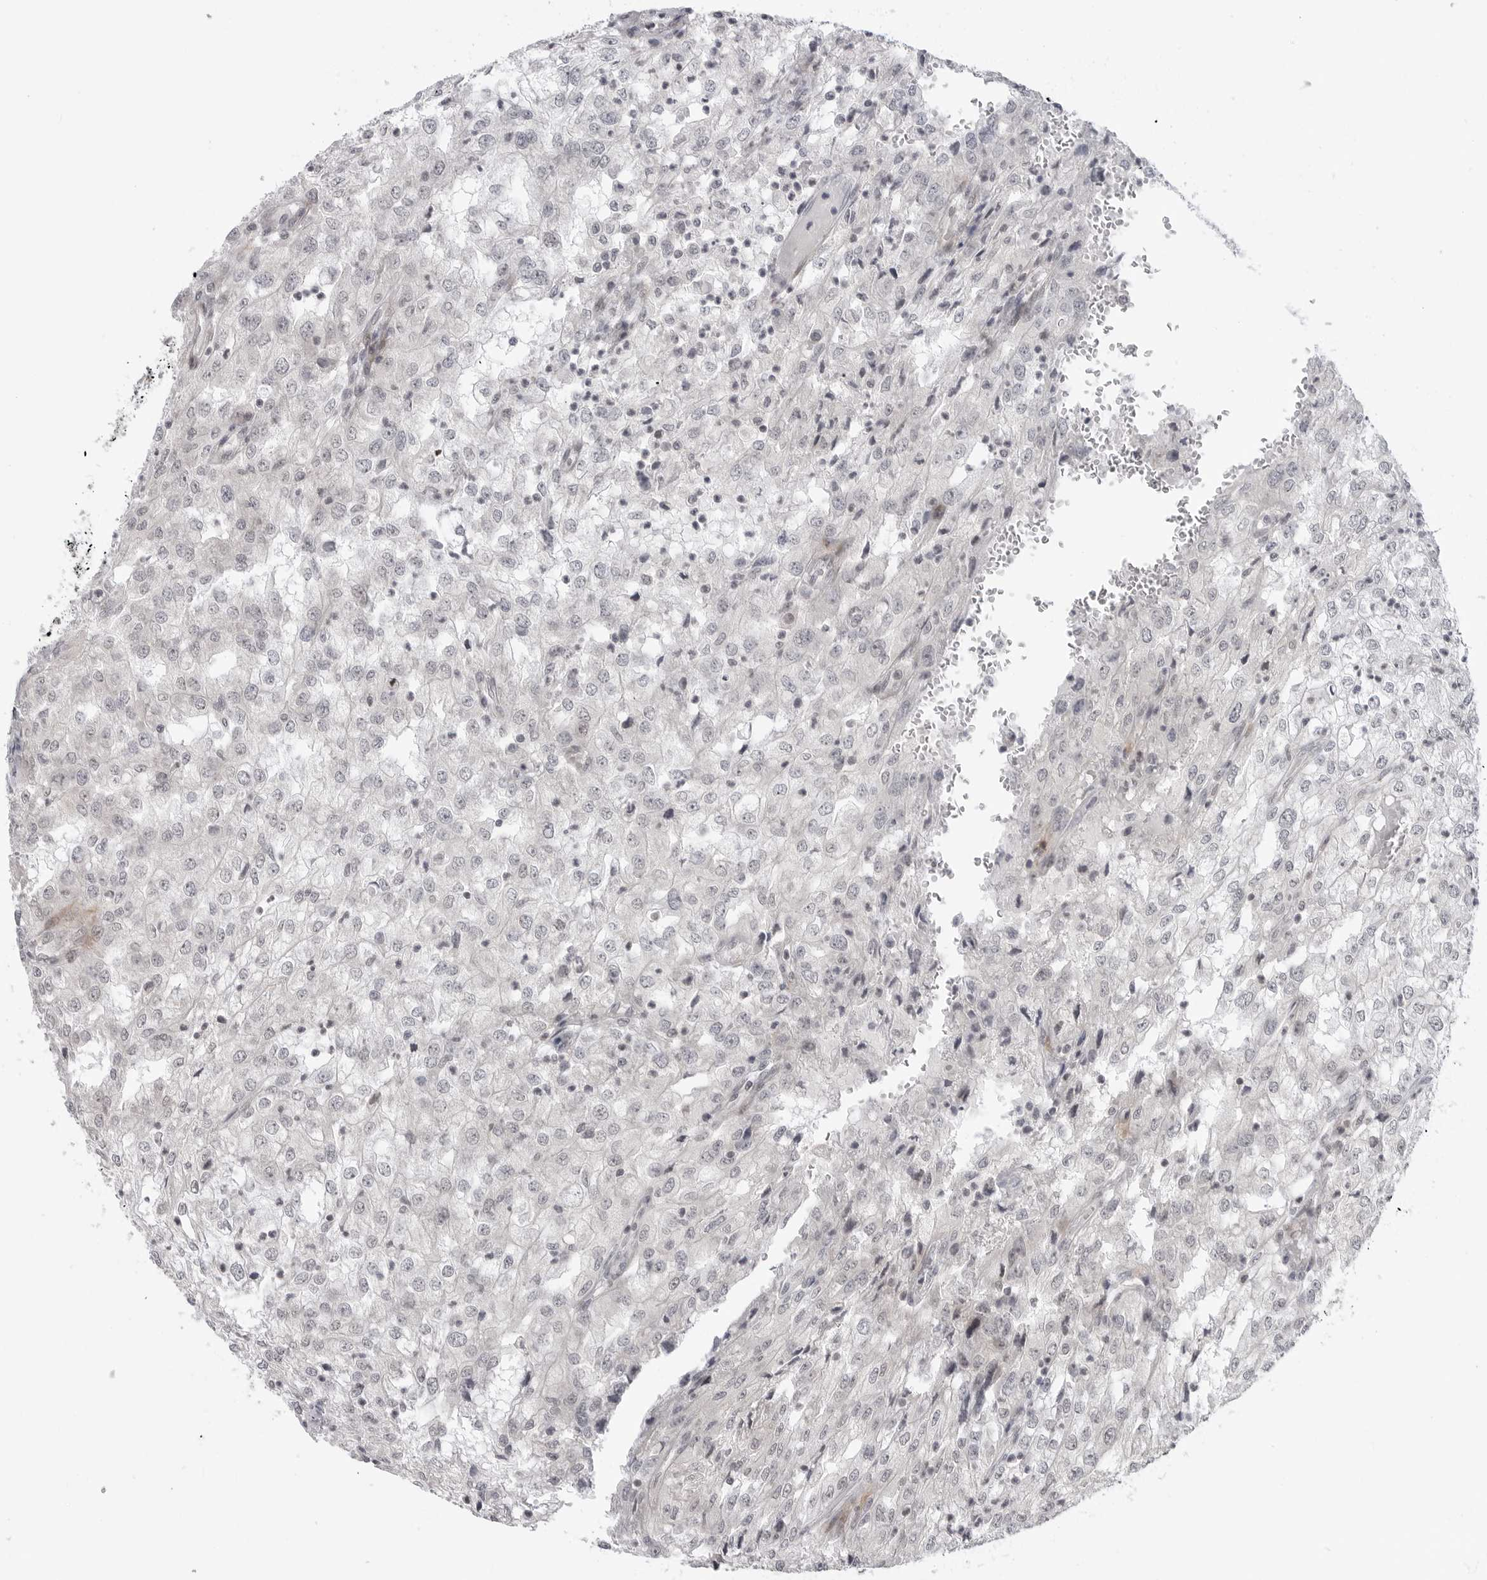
{"staining": {"intensity": "negative", "quantity": "none", "location": "none"}, "tissue": "renal cancer", "cell_type": "Tumor cells", "image_type": "cancer", "snomed": [{"axis": "morphology", "description": "Adenocarcinoma, NOS"}, {"axis": "topography", "description": "Kidney"}], "caption": "Human renal adenocarcinoma stained for a protein using immunohistochemistry demonstrates no expression in tumor cells.", "gene": "ADAMTS5", "patient": {"sex": "female", "age": 54}}